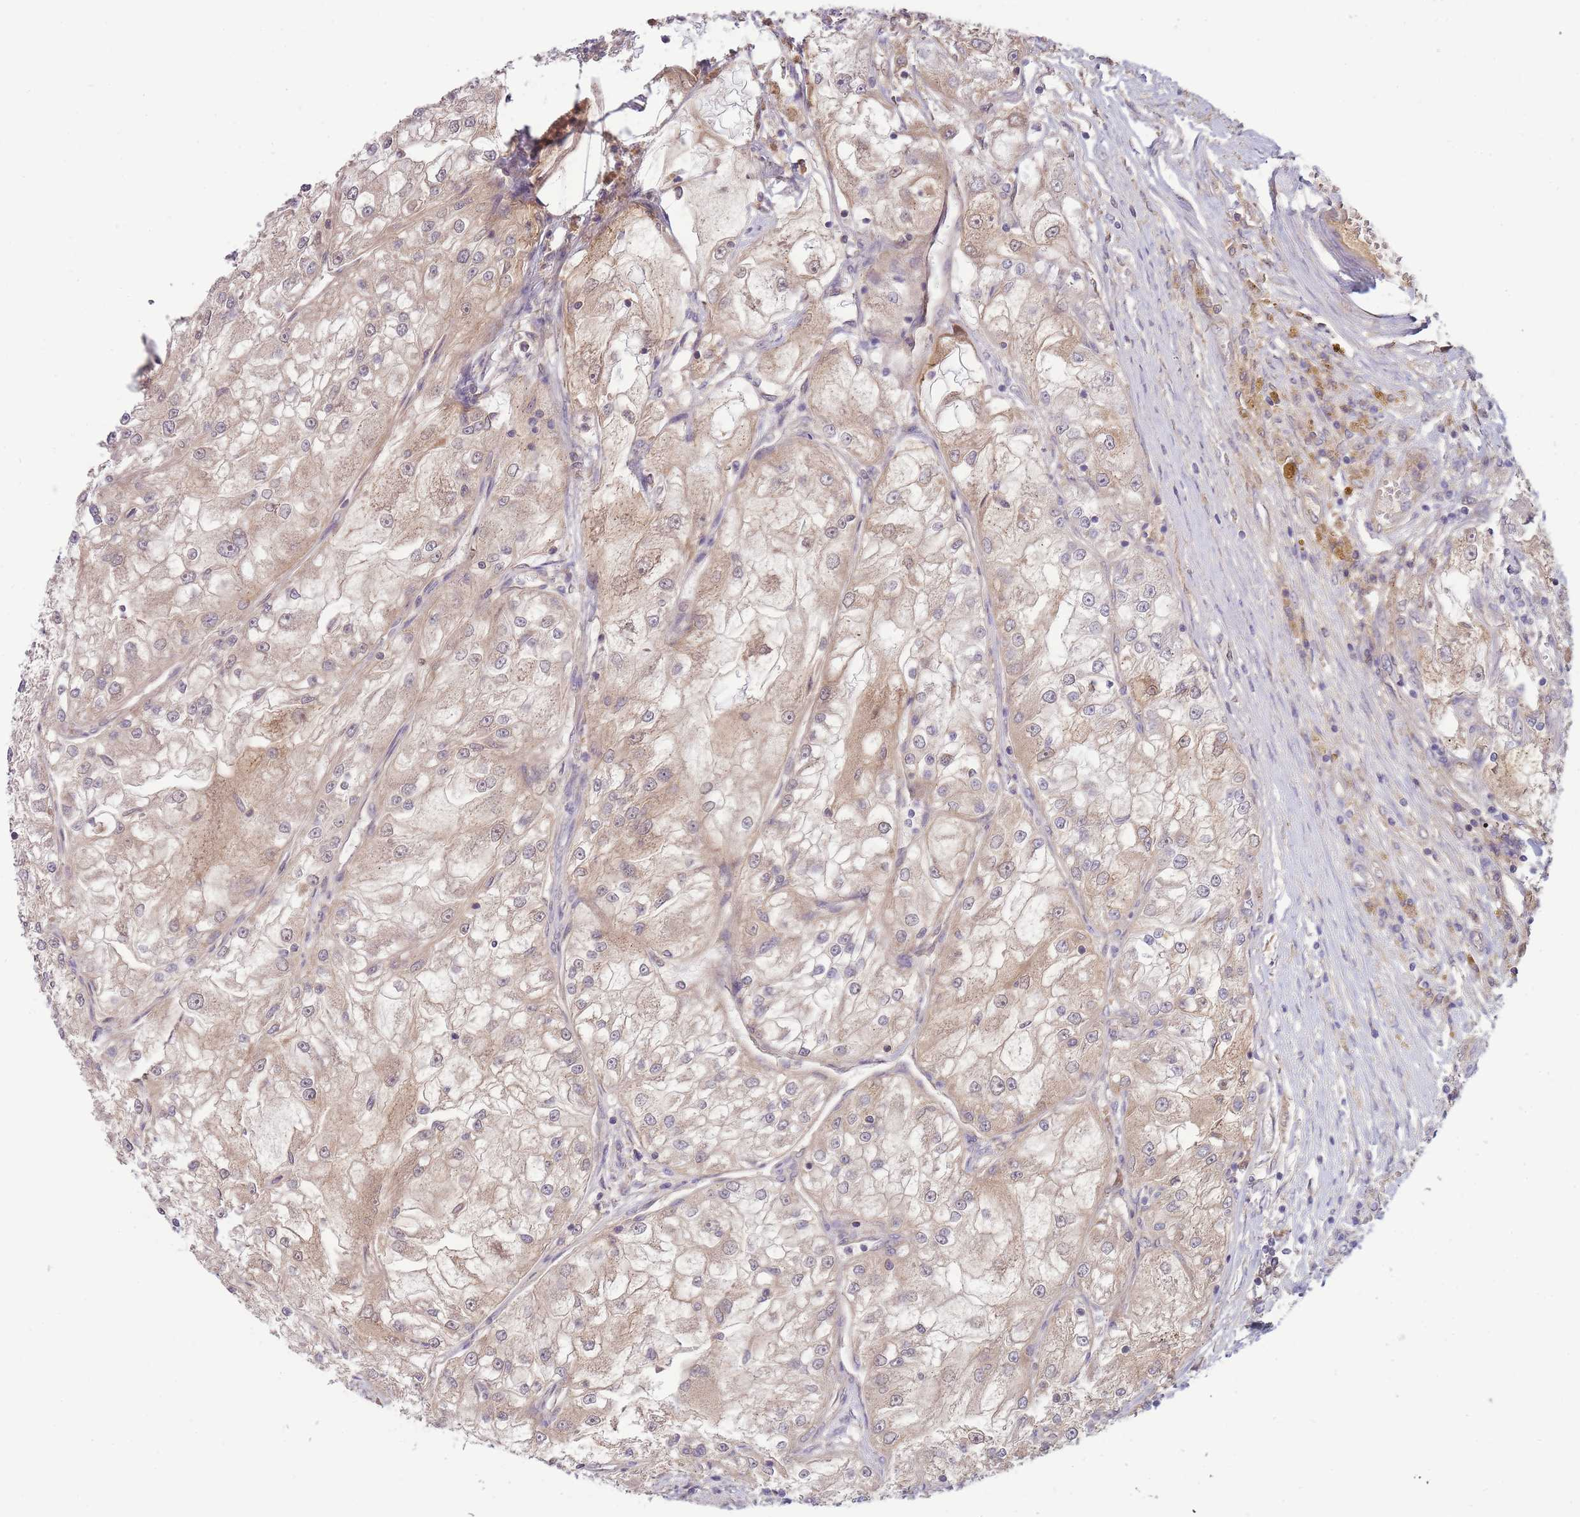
{"staining": {"intensity": "weak", "quantity": "25%-75%", "location": "cytoplasmic/membranous"}, "tissue": "renal cancer", "cell_type": "Tumor cells", "image_type": "cancer", "snomed": [{"axis": "morphology", "description": "Adenocarcinoma, NOS"}, {"axis": "topography", "description": "Kidney"}], "caption": "This photomicrograph shows renal adenocarcinoma stained with immunohistochemistry to label a protein in brown. The cytoplasmic/membranous of tumor cells show weak positivity for the protein. Nuclei are counter-stained blue.", "gene": "NDUFAF5", "patient": {"sex": "female", "age": 72}}